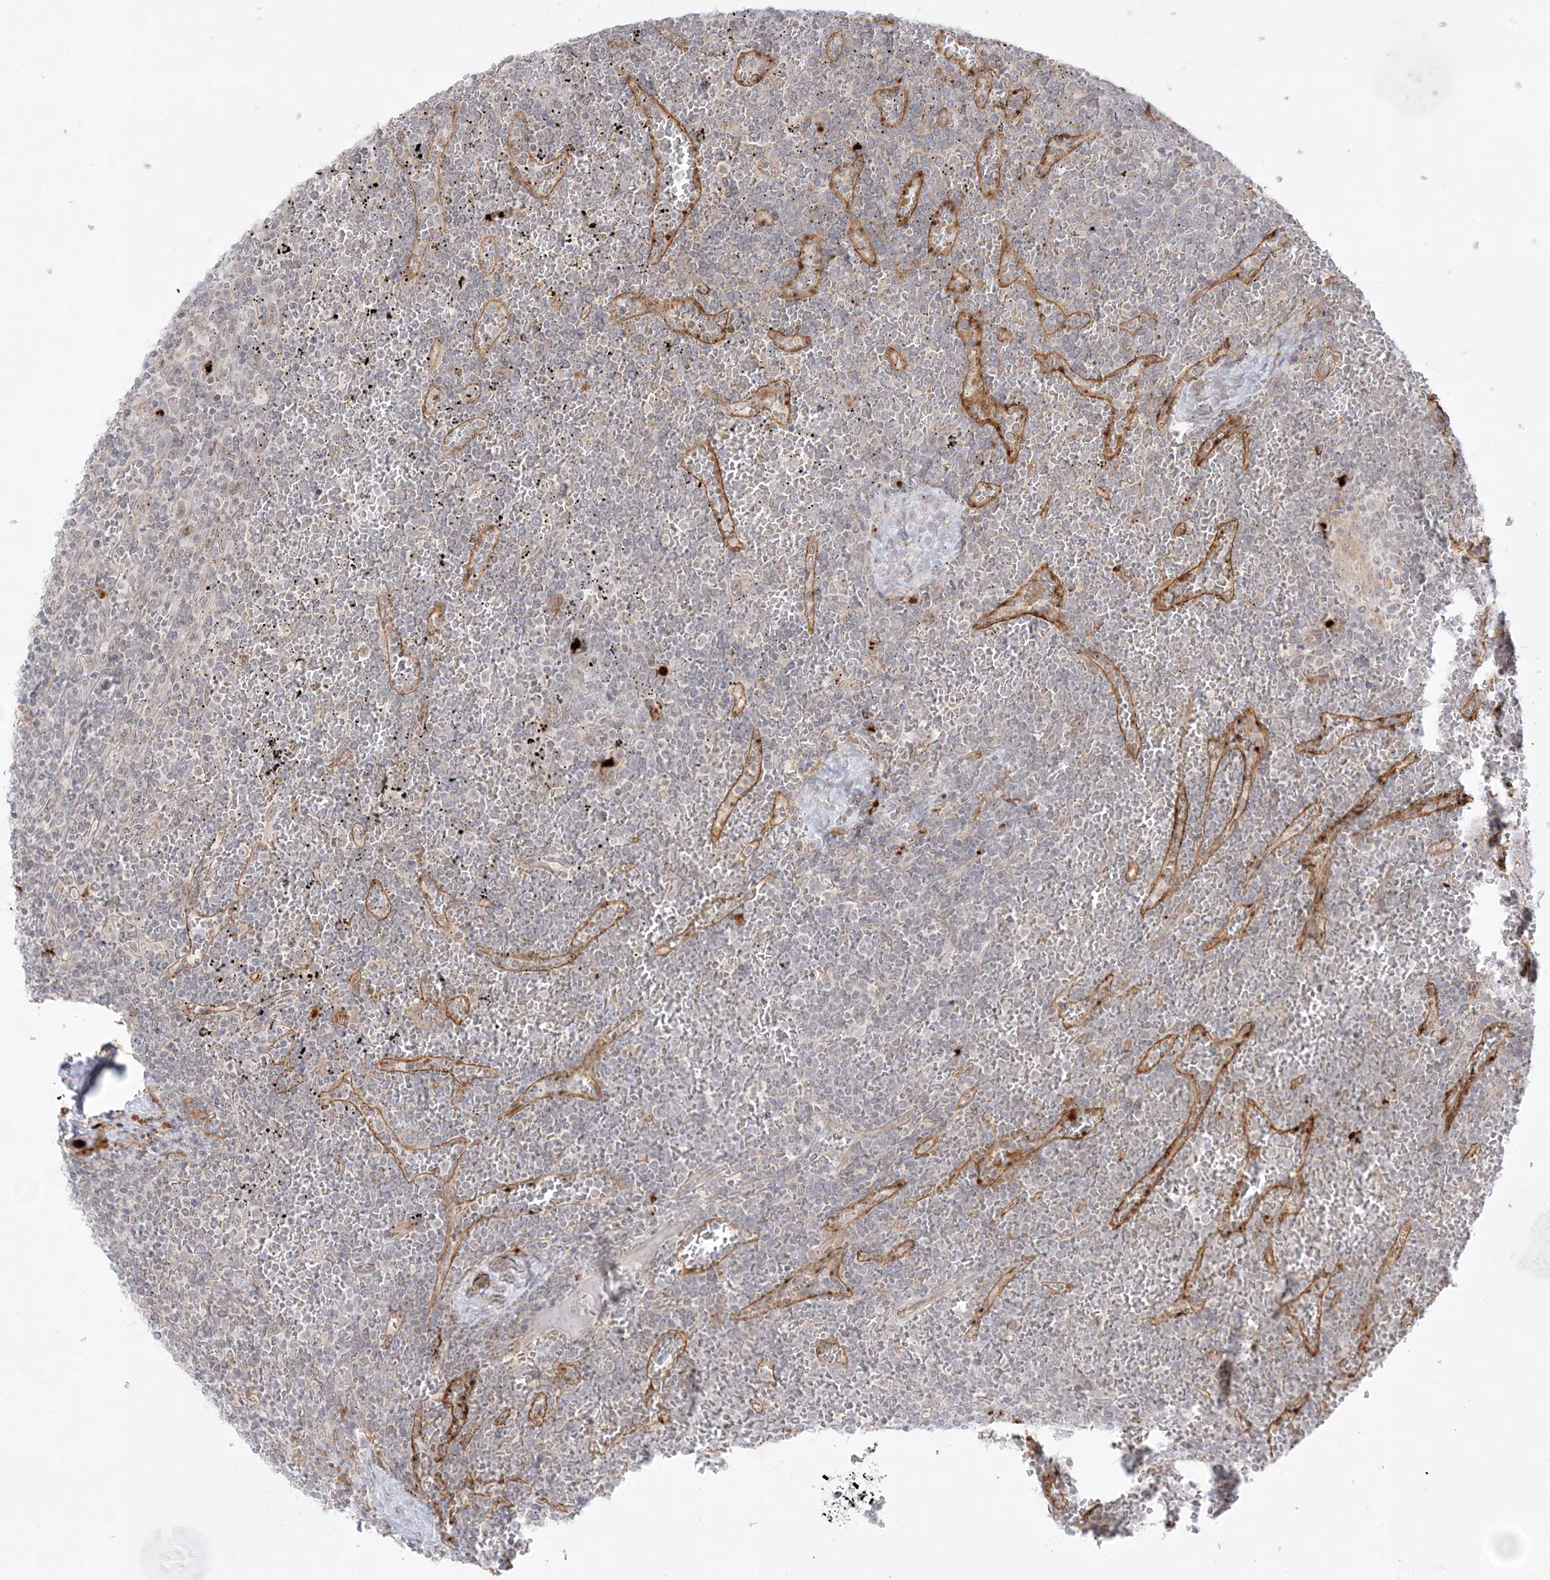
{"staining": {"intensity": "negative", "quantity": "none", "location": "none"}, "tissue": "lymphoma", "cell_type": "Tumor cells", "image_type": "cancer", "snomed": [{"axis": "morphology", "description": "Malignant lymphoma, non-Hodgkin's type, Low grade"}, {"axis": "topography", "description": "Spleen"}], "caption": "Lymphoma stained for a protein using immunohistochemistry (IHC) displays no positivity tumor cells.", "gene": "PTK6", "patient": {"sex": "female", "age": 19}}